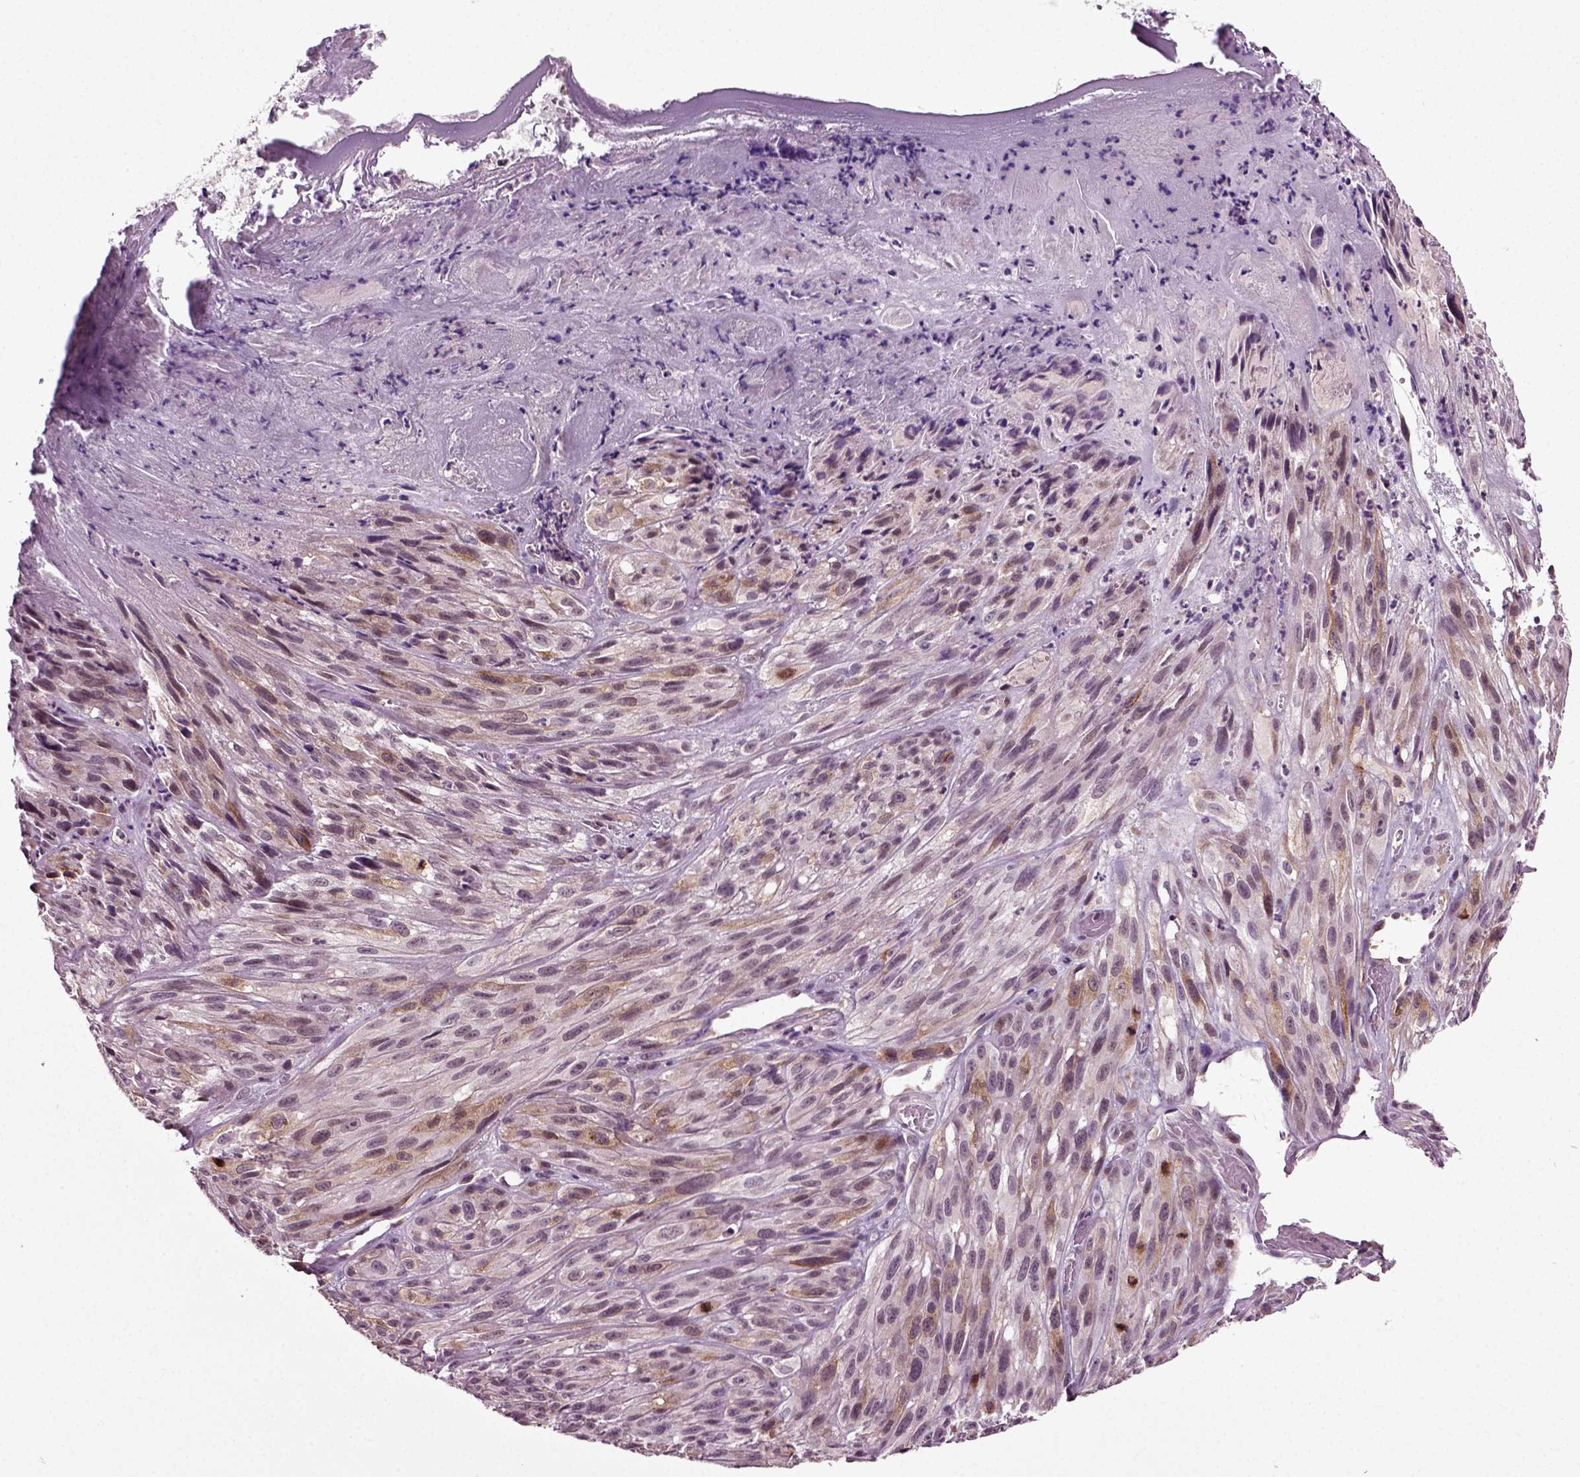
{"staining": {"intensity": "moderate", "quantity": "<25%", "location": "cytoplasmic/membranous"}, "tissue": "melanoma", "cell_type": "Tumor cells", "image_type": "cancer", "snomed": [{"axis": "morphology", "description": "Malignant melanoma, NOS"}, {"axis": "topography", "description": "Skin"}], "caption": "Malignant melanoma was stained to show a protein in brown. There is low levels of moderate cytoplasmic/membranous positivity in about <25% of tumor cells.", "gene": "KNSTRN", "patient": {"sex": "male", "age": 51}}